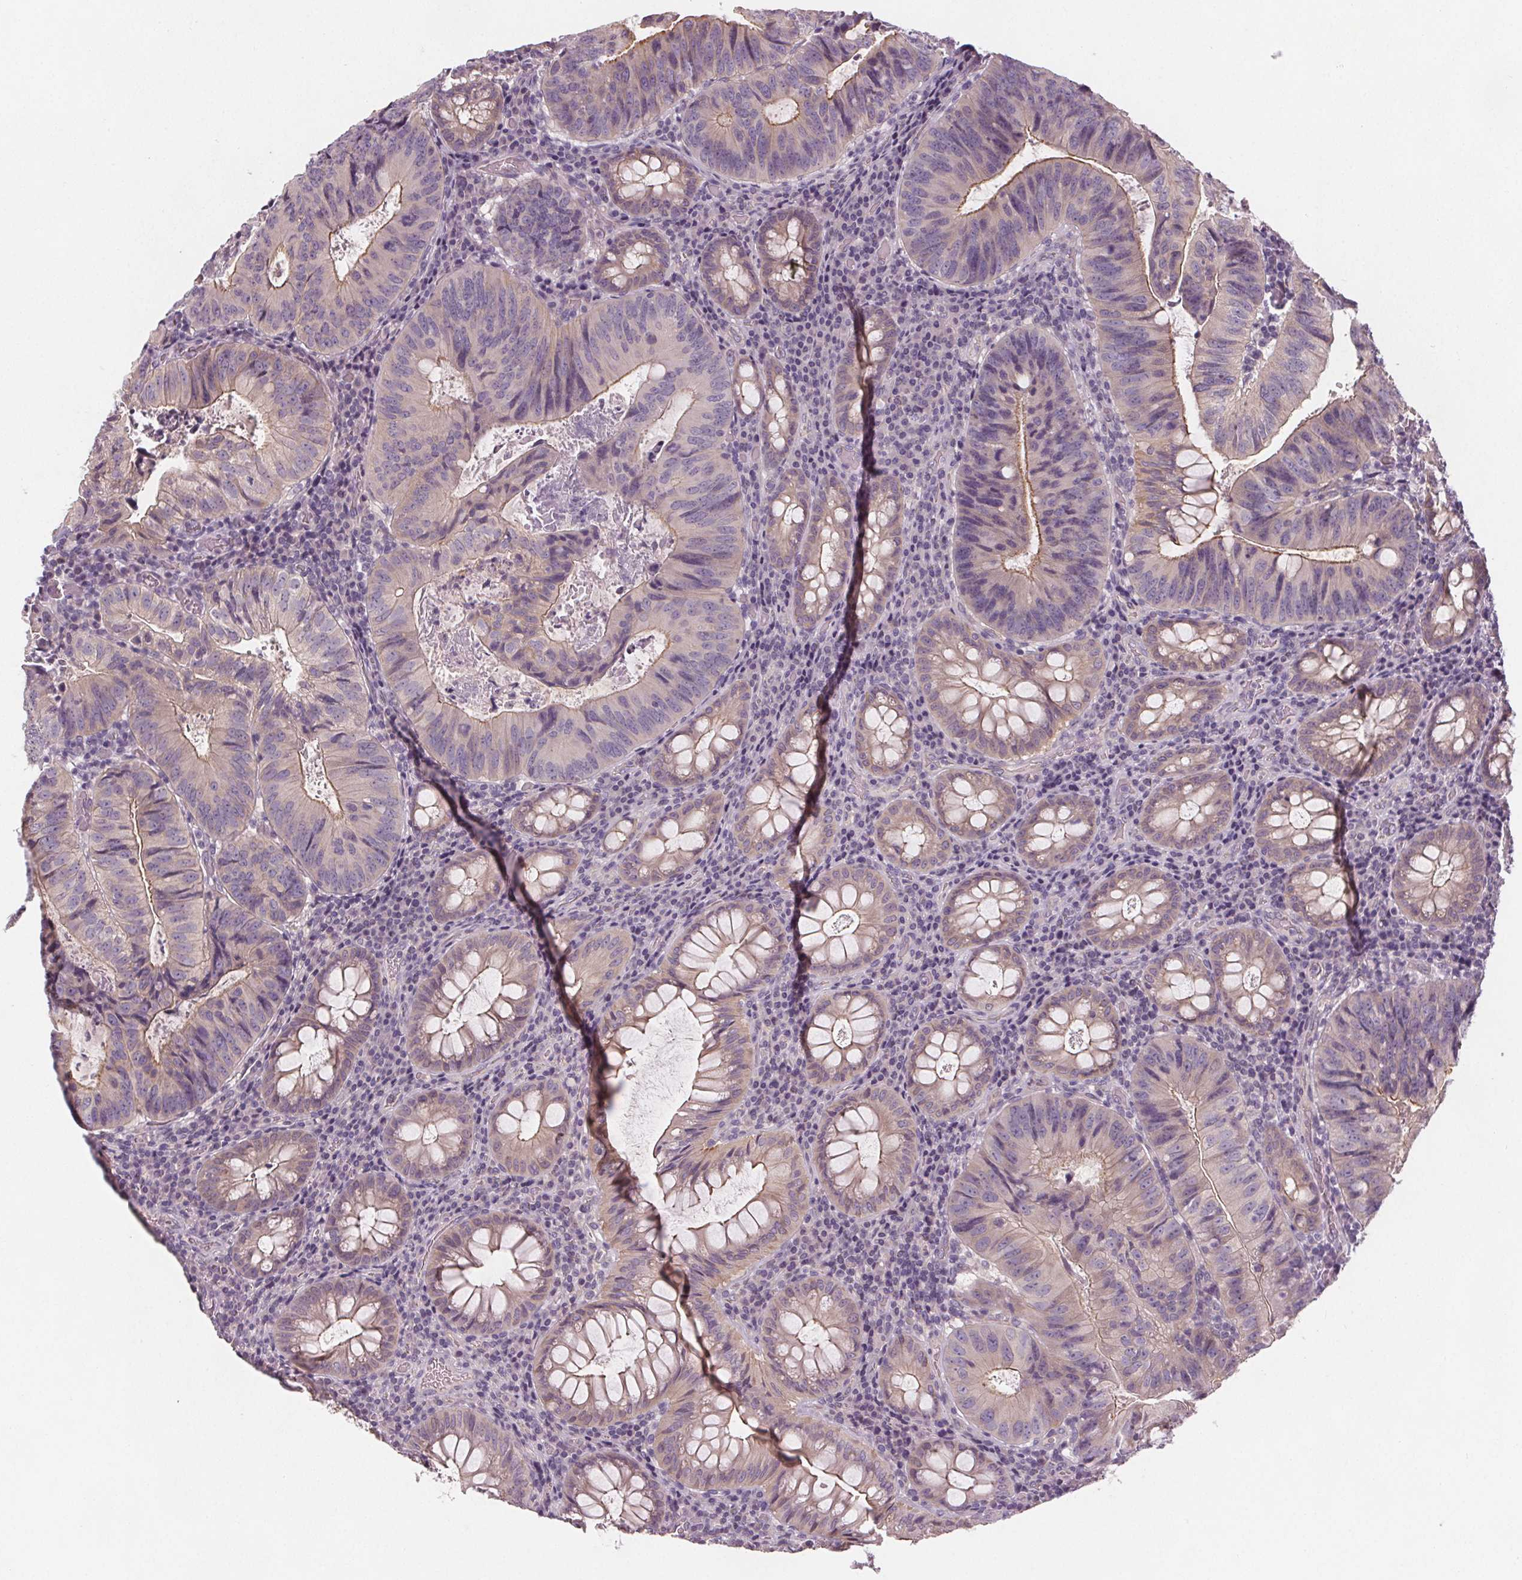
{"staining": {"intensity": "moderate", "quantity": "<25%", "location": "cytoplasmic/membranous"}, "tissue": "colorectal cancer", "cell_type": "Tumor cells", "image_type": "cancer", "snomed": [{"axis": "morphology", "description": "Adenocarcinoma, NOS"}, {"axis": "topography", "description": "Colon"}], "caption": "Brown immunohistochemical staining in adenocarcinoma (colorectal) exhibits moderate cytoplasmic/membranous staining in approximately <25% of tumor cells.", "gene": "VNN1", "patient": {"sex": "male", "age": 67}}